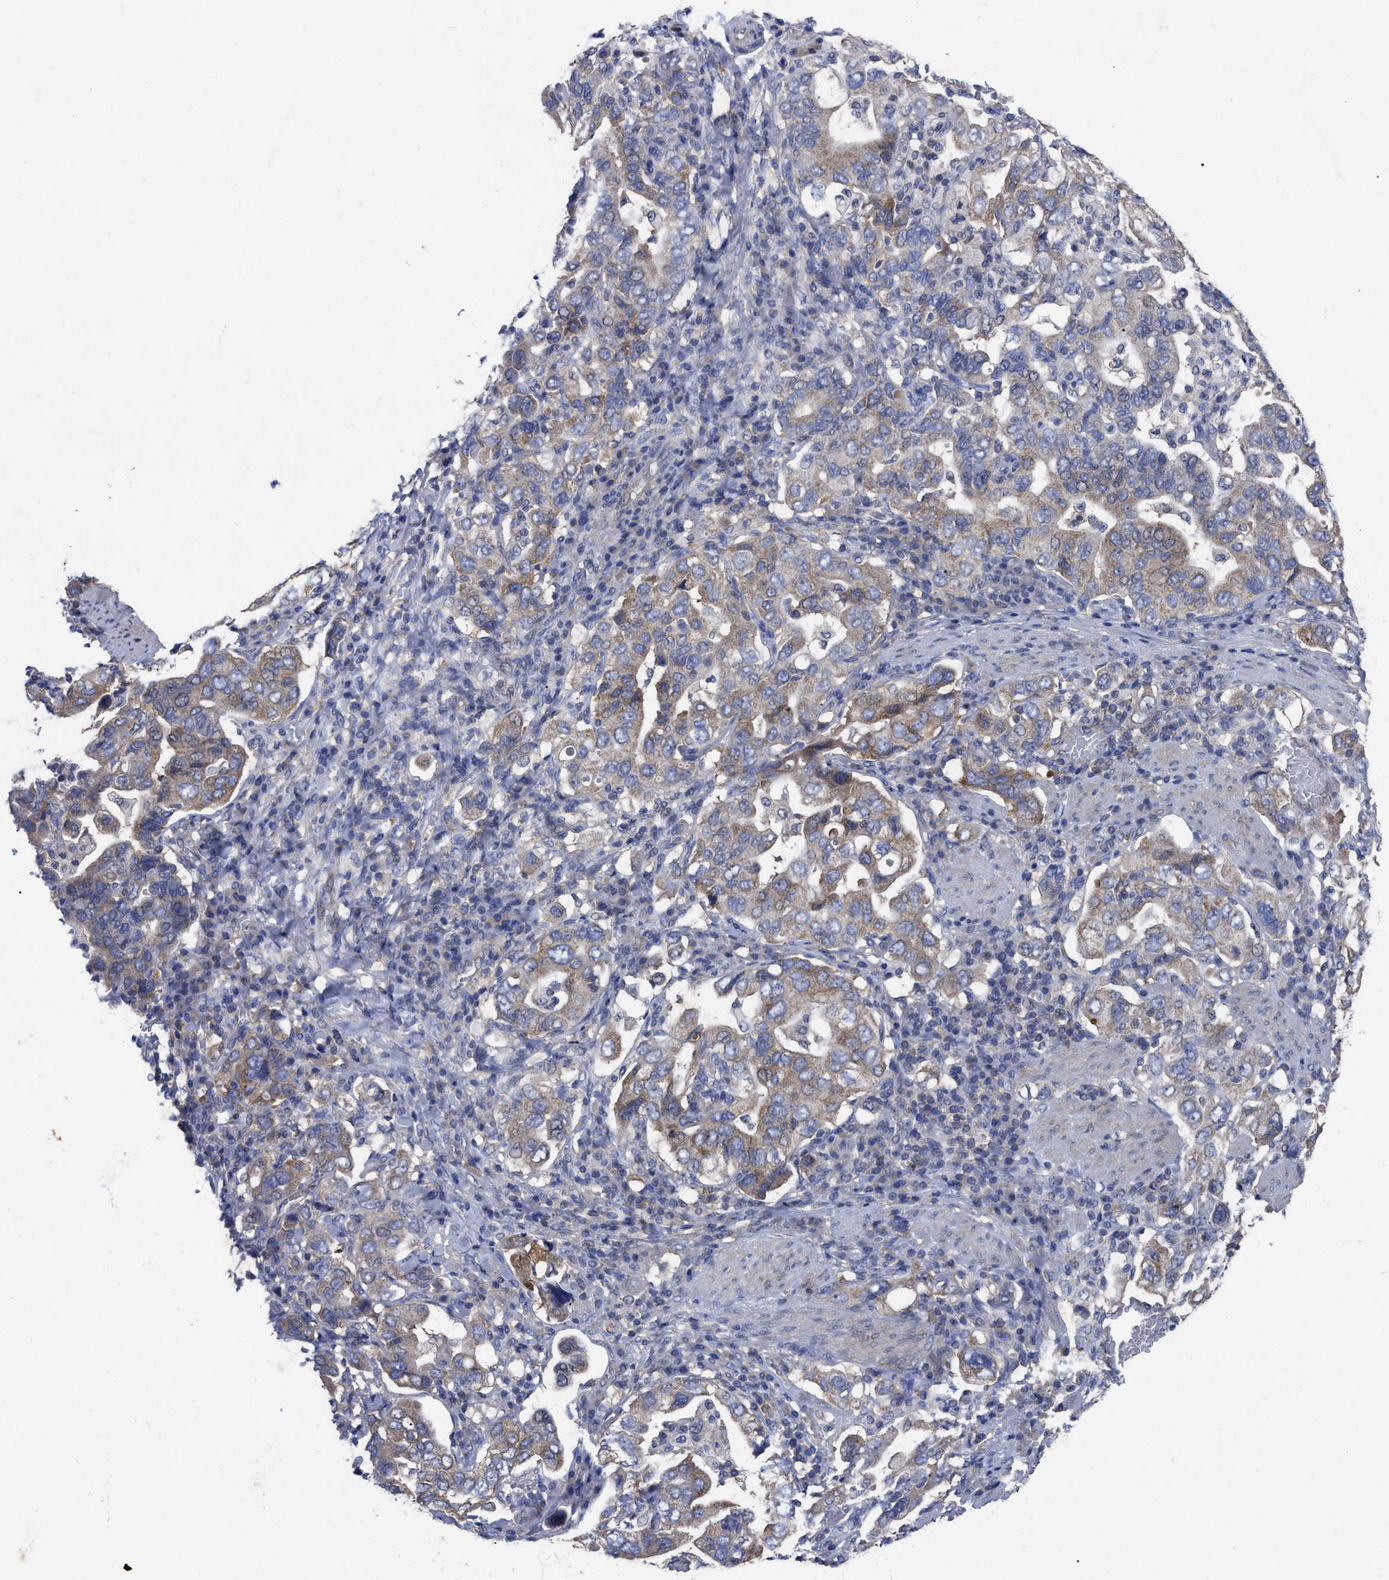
{"staining": {"intensity": "weak", "quantity": ">75%", "location": "cytoplasmic/membranous"}, "tissue": "stomach cancer", "cell_type": "Tumor cells", "image_type": "cancer", "snomed": [{"axis": "morphology", "description": "Adenocarcinoma, NOS"}, {"axis": "topography", "description": "Stomach, upper"}], "caption": "High-power microscopy captured an immunohistochemistry (IHC) photomicrograph of stomach cancer (adenocarcinoma), revealing weak cytoplasmic/membranous expression in about >75% of tumor cells. (DAB IHC, brown staining for protein, blue staining for nuclei).", "gene": "TCP1", "patient": {"sex": "male", "age": 62}}